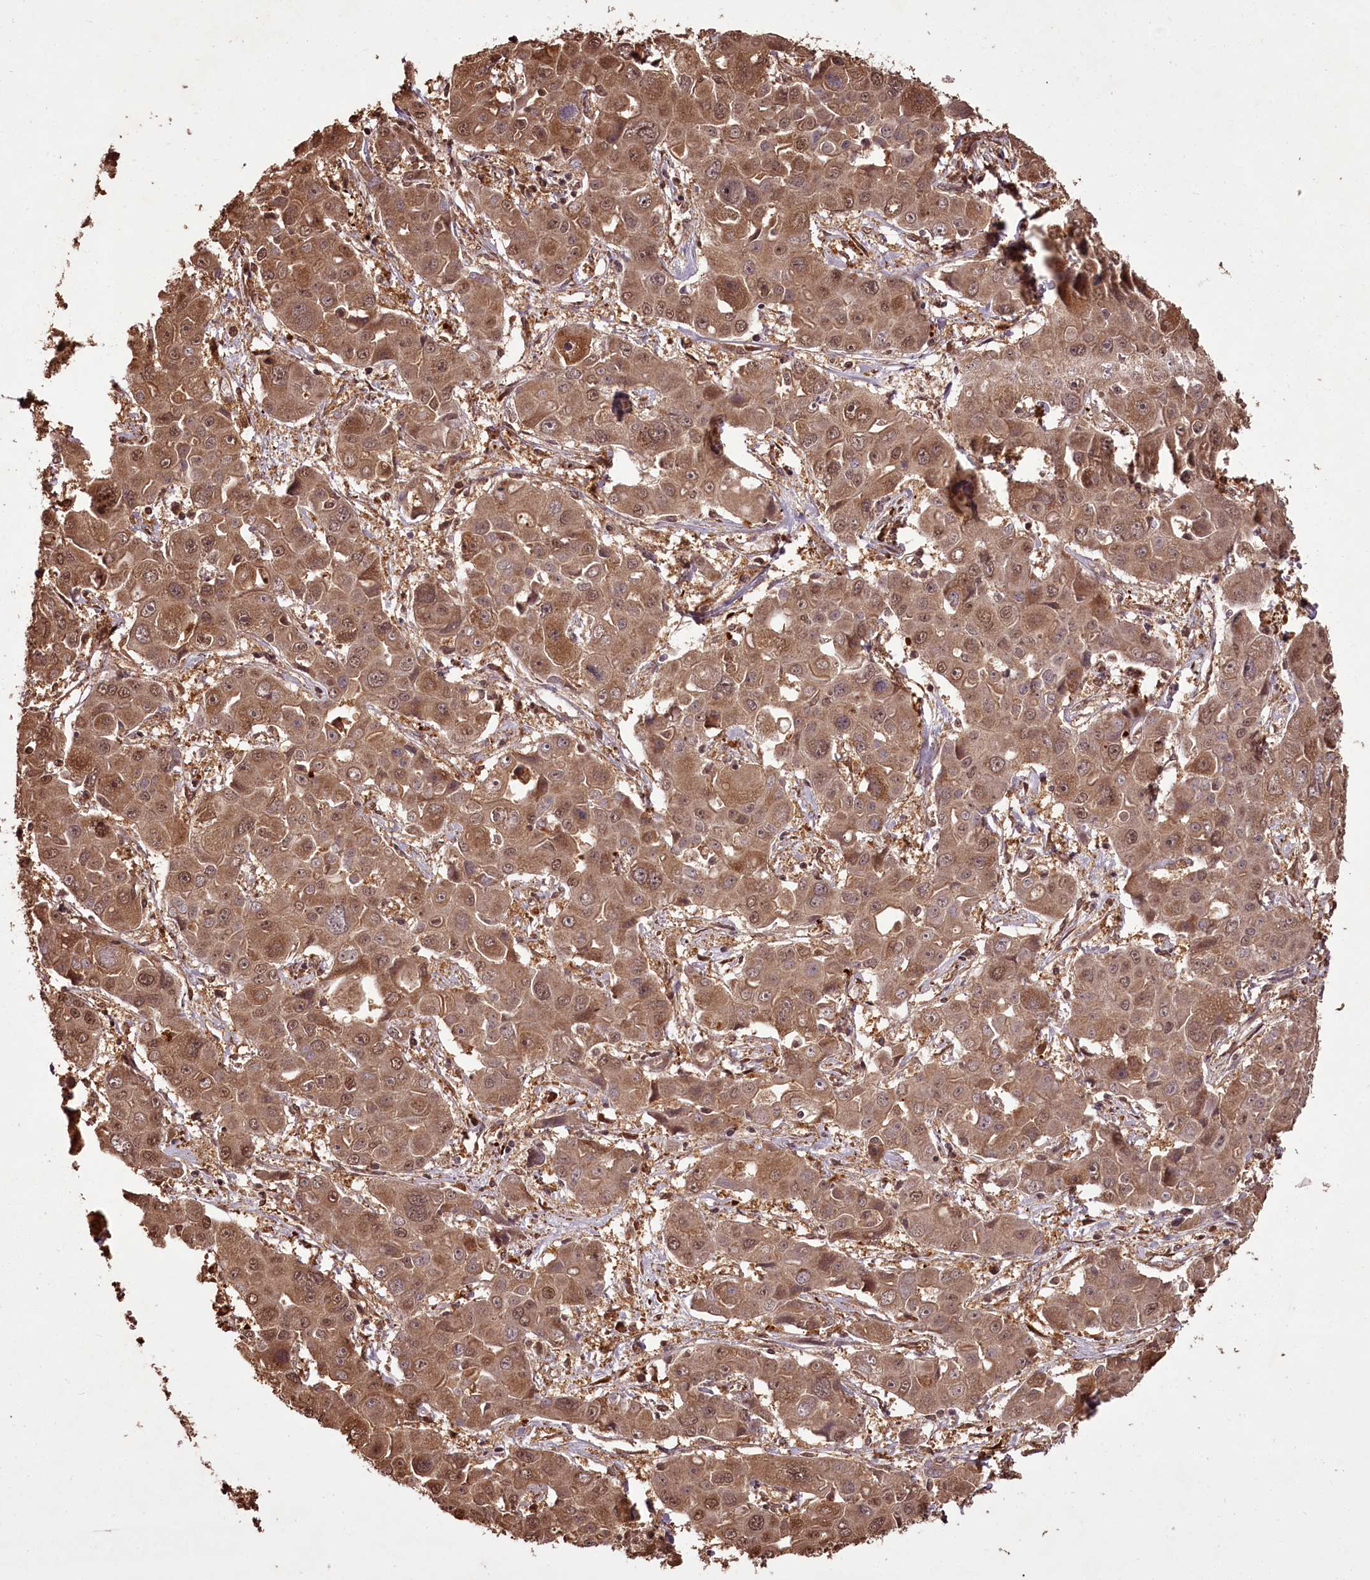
{"staining": {"intensity": "moderate", "quantity": ">75%", "location": "cytoplasmic/membranous,nuclear"}, "tissue": "liver cancer", "cell_type": "Tumor cells", "image_type": "cancer", "snomed": [{"axis": "morphology", "description": "Cholangiocarcinoma"}, {"axis": "topography", "description": "Liver"}], "caption": "Protein staining of liver cancer (cholangiocarcinoma) tissue shows moderate cytoplasmic/membranous and nuclear staining in approximately >75% of tumor cells. (Brightfield microscopy of DAB IHC at high magnification).", "gene": "NPRL2", "patient": {"sex": "male", "age": 67}}